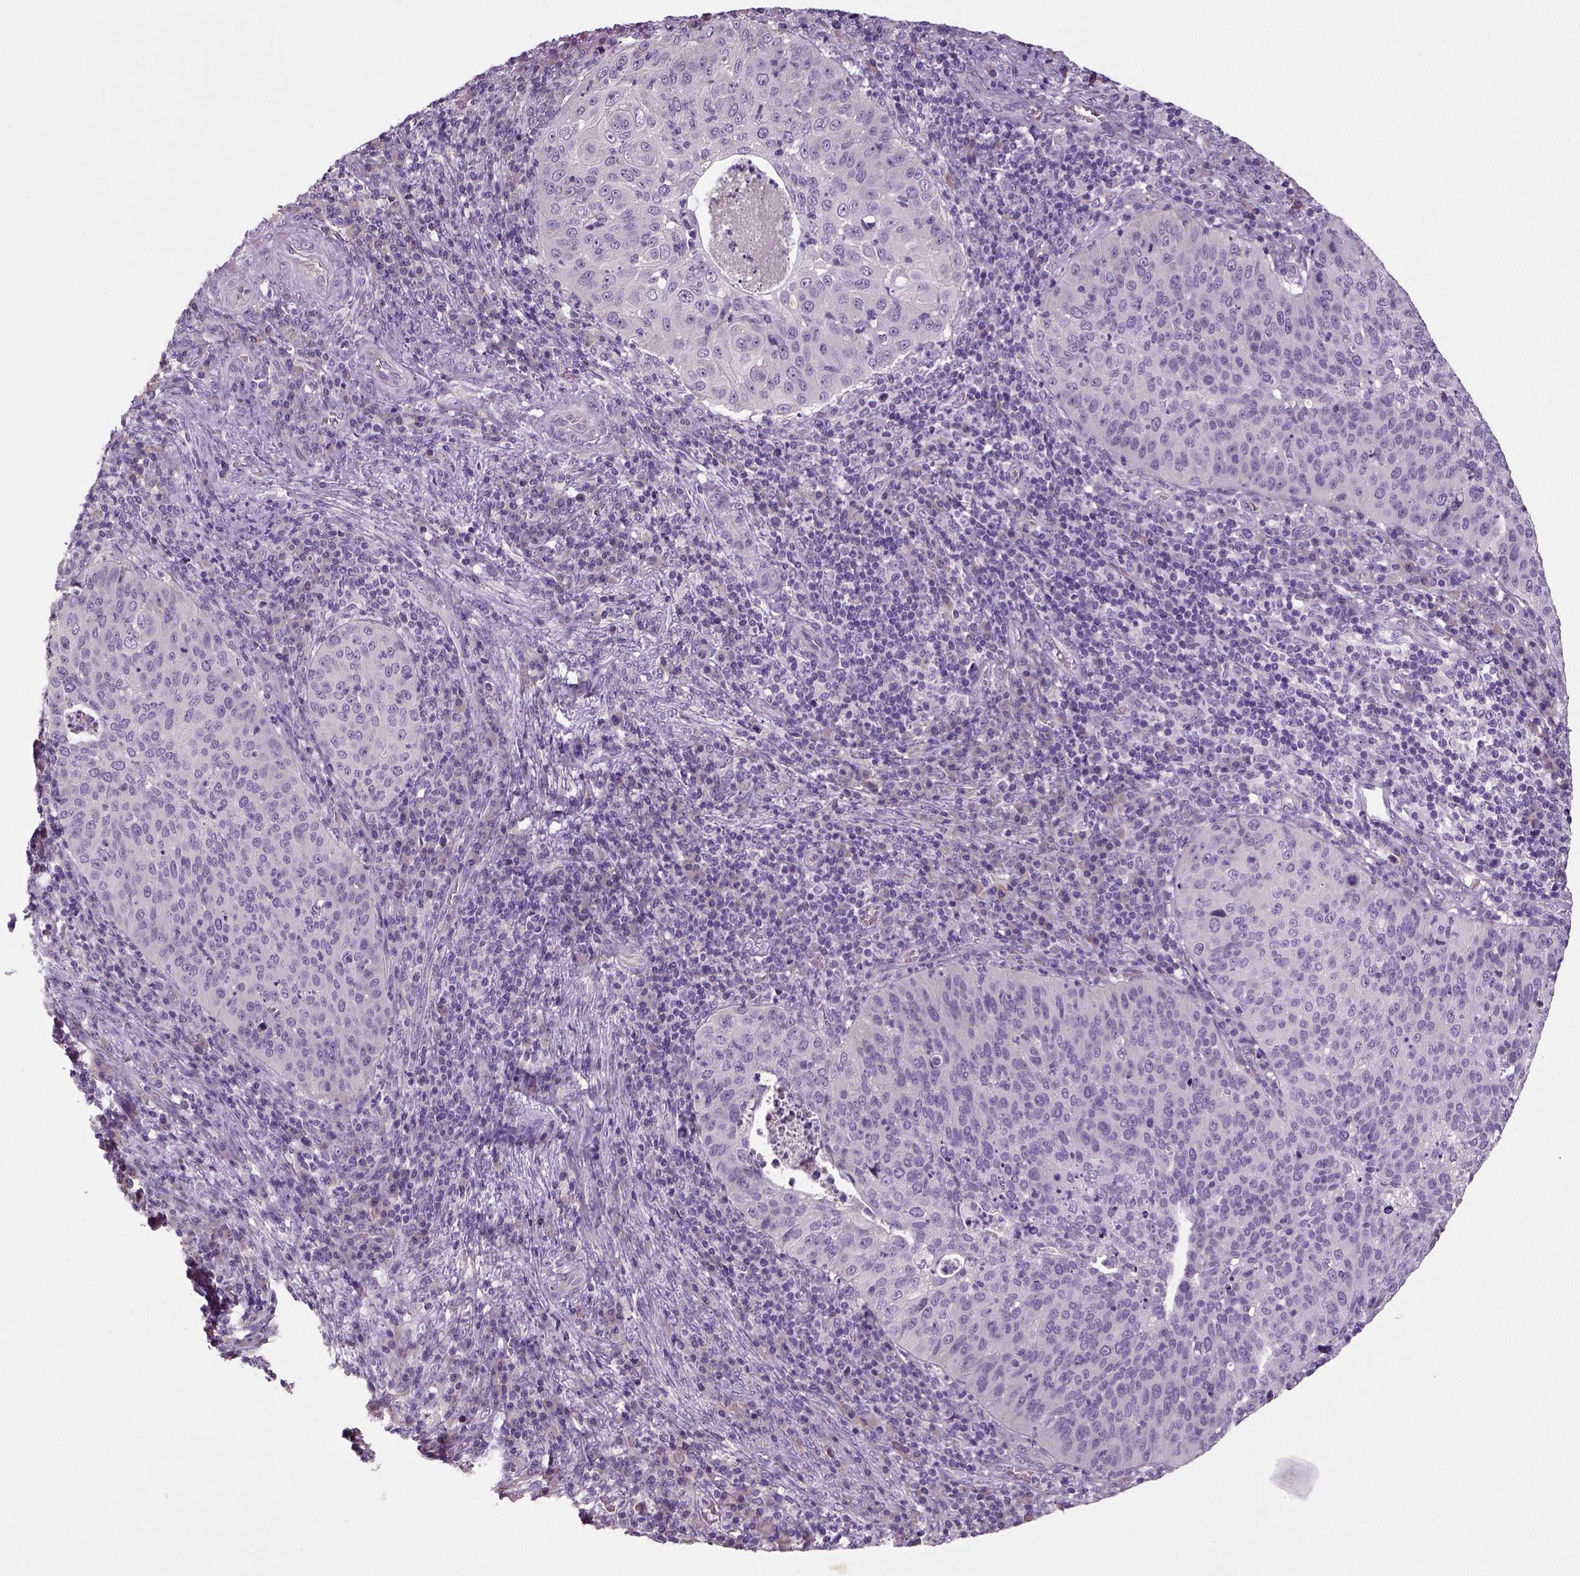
{"staining": {"intensity": "negative", "quantity": "none", "location": "none"}, "tissue": "cervical cancer", "cell_type": "Tumor cells", "image_type": "cancer", "snomed": [{"axis": "morphology", "description": "Squamous cell carcinoma, NOS"}, {"axis": "topography", "description": "Cervix"}], "caption": "This is a micrograph of immunohistochemistry (IHC) staining of cervical cancer (squamous cell carcinoma), which shows no positivity in tumor cells.", "gene": "NECAB1", "patient": {"sex": "female", "age": 39}}